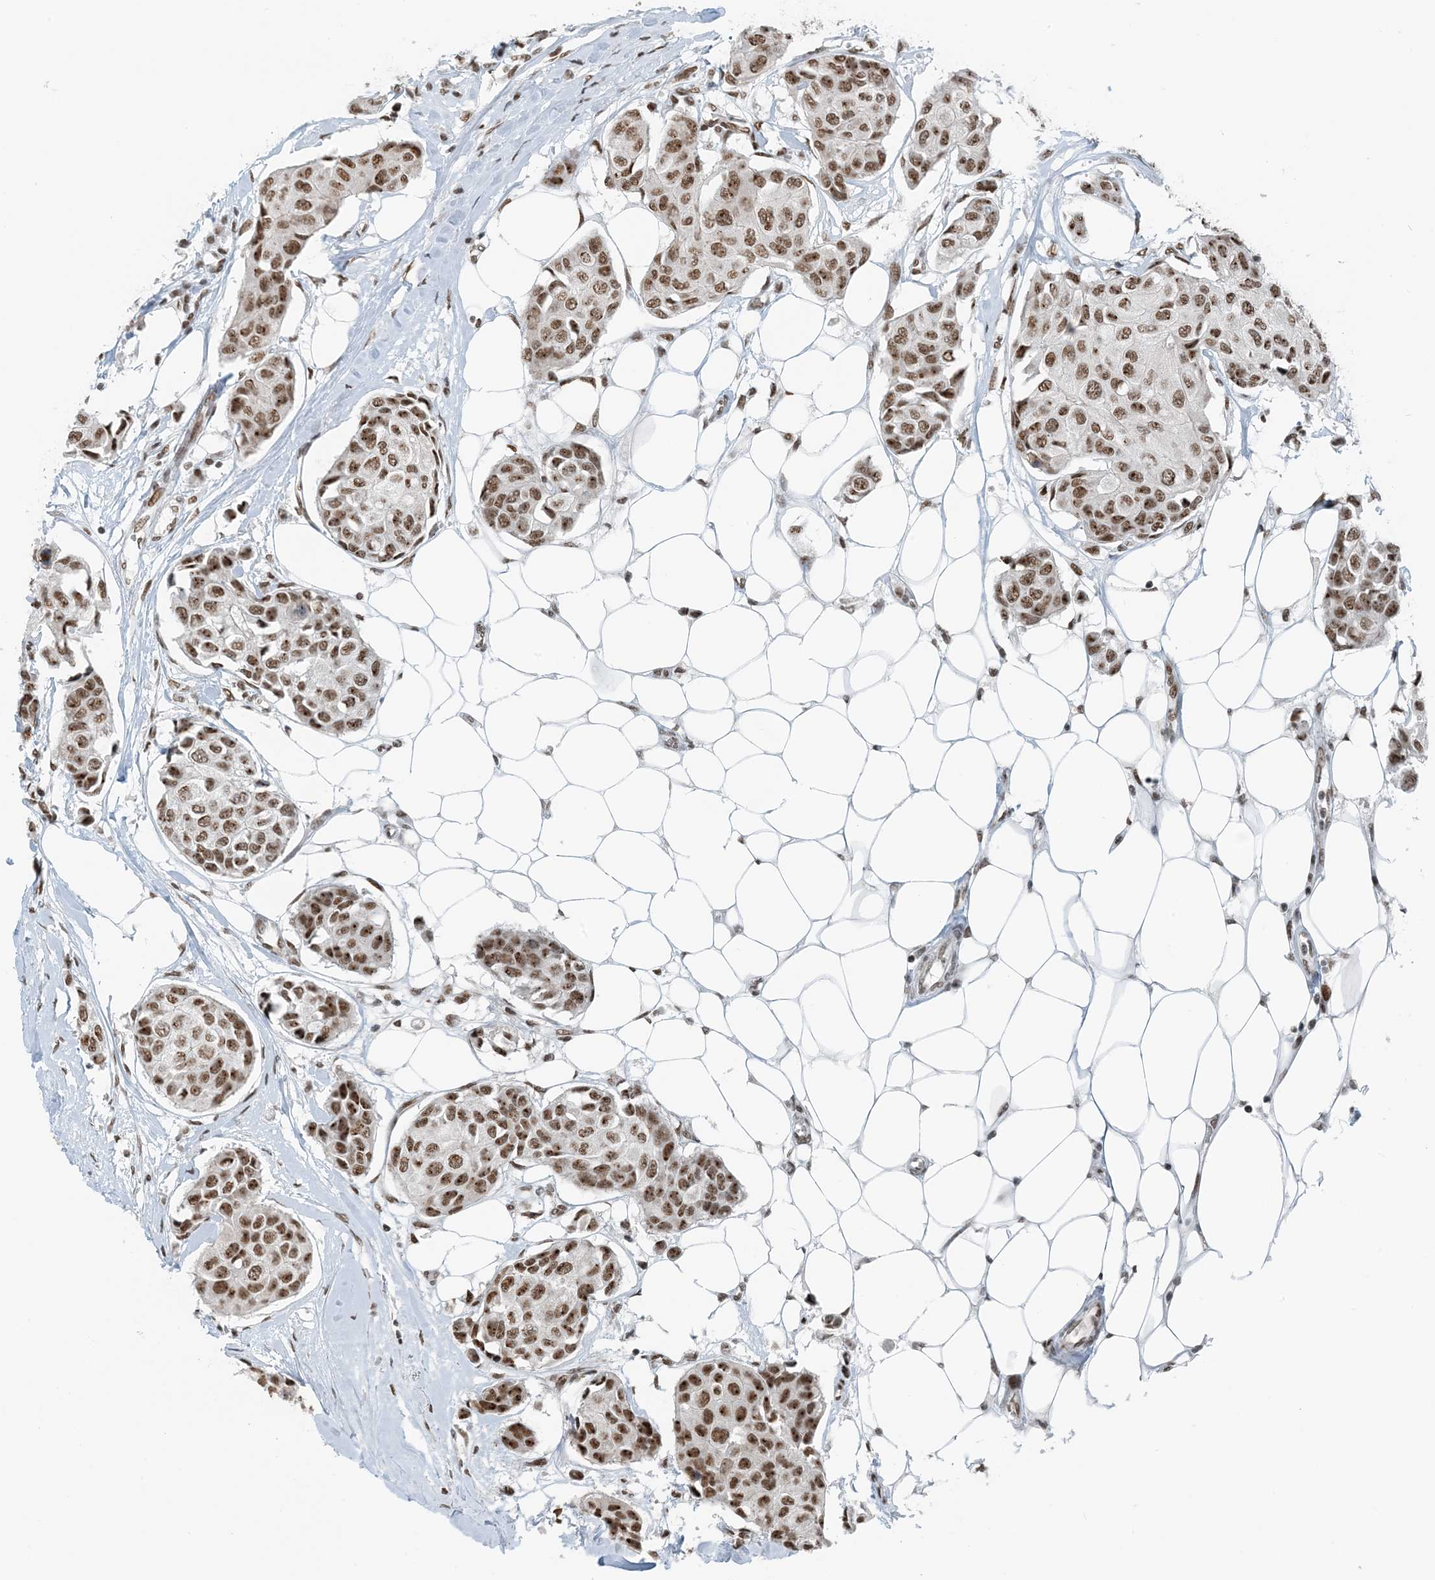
{"staining": {"intensity": "strong", "quantity": ">75%", "location": "nuclear"}, "tissue": "breast cancer", "cell_type": "Tumor cells", "image_type": "cancer", "snomed": [{"axis": "morphology", "description": "Duct carcinoma"}, {"axis": "topography", "description": "Breast"}], "caption": "Immunohistochemistry (IHC) (DAB (3,3'-diaminobenzidine)) staining of breast cancer reveals strong nuclear protein staining in approximately >75% of tumor cells. The staining was performed using DAB to visualize the protein expression in brown, while the nuclei were stained in blue with hematoxylin (Magnification: 20x).", "gene": "ZNF500", "patient": {"sex": "female", "age": 80}}